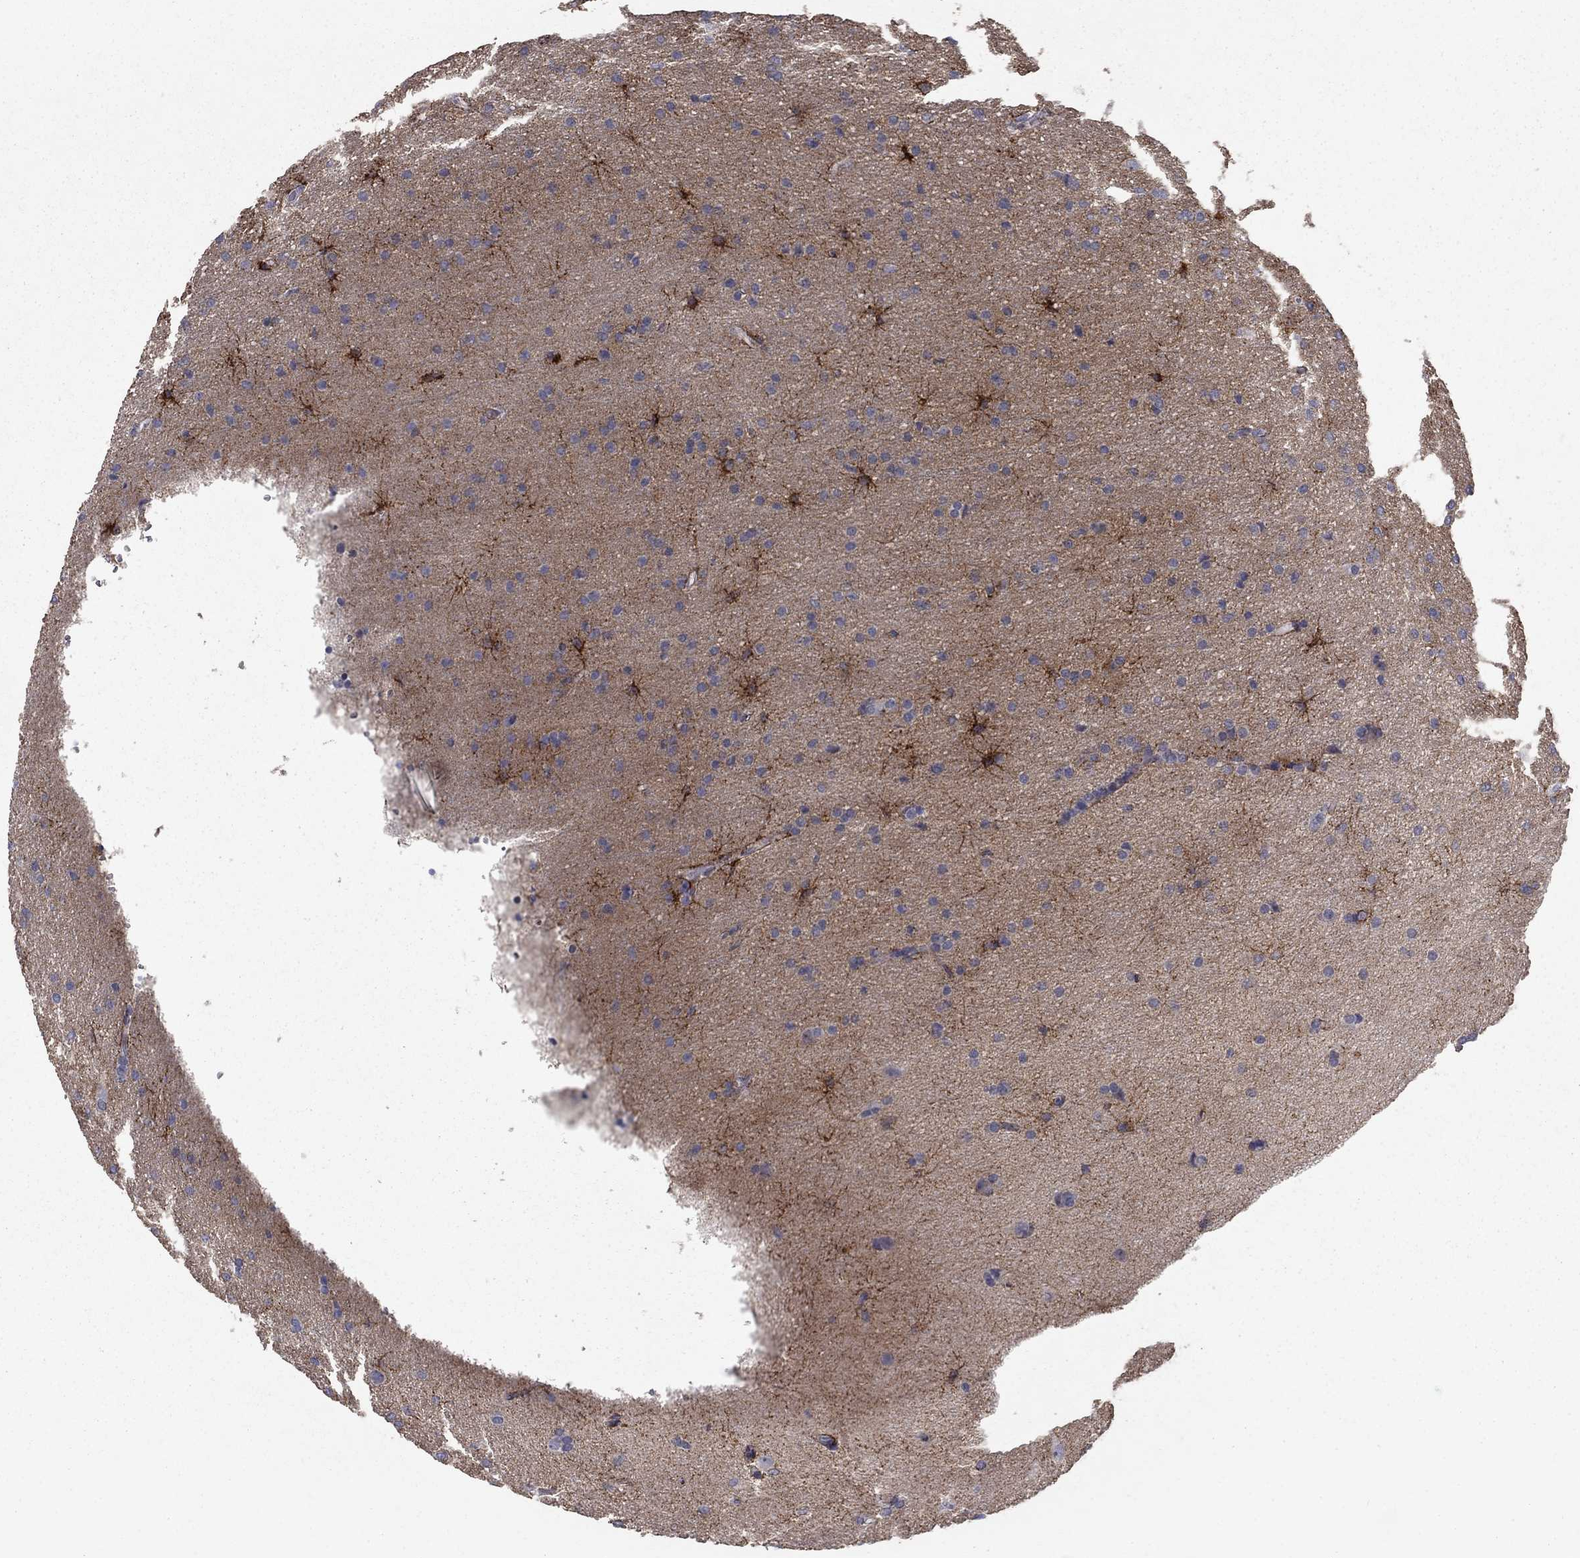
{"staining": {"intensity": "negative", "quantity": "none", "location": "none"}, "tissue": "glioma", "cell_type": "Tumor cells", "image_type": "cancer", "snomed": [{"axis": "morphology", "description": "Glioma, malignant, Low grade"}, {"axis": "topography", "description": "Brain"}], "caption": "Photomicrograph shows no significant protein positivity in tumor cells of glioma.", "gene": "NTRK2", "patient": {"sex": "female", "age": 32}}